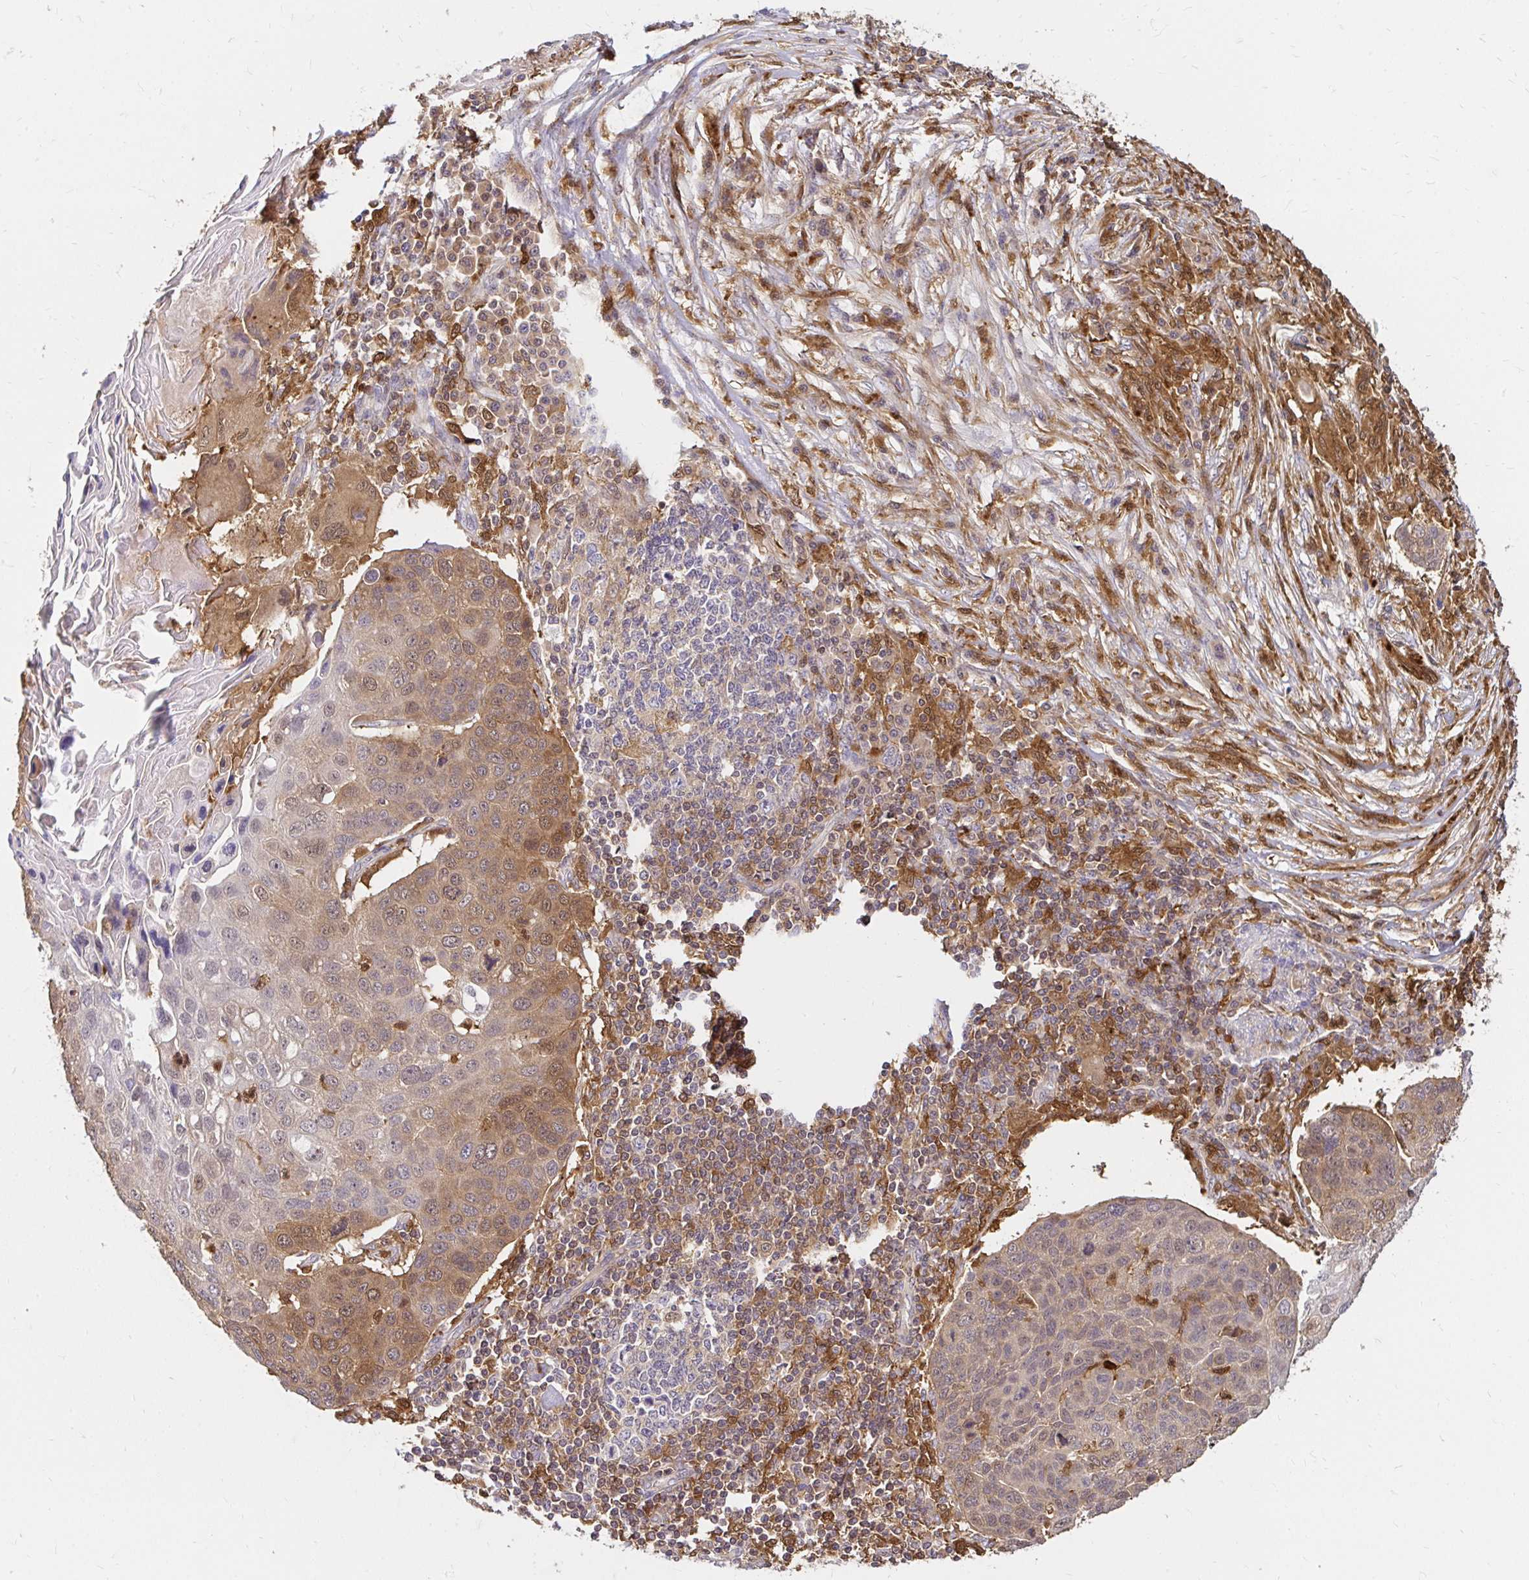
{"staining": {"intensity": "moderate", "quantity": "25%-75%", "location": "cytoplasmic/membranous"}, "tissue": "lung cancer", "cell_type": "Tumor cells", "image_type": "cancer", "snomed": [{"axis": "morphology", "description": "Squamous cell carcinoma, NOS"}, {"axis": "topography", "description": "Lymph node"}, {"axis": "topography", "description": "Lung"}], "caption": "Tumor cells demonstrate medium levels of moderate cytoplasmic/membranous staining in about 25%-75% of cells in human lung cancer (squamous cell carcinoma).", "gene": "PYCARD", "patient": {"sex": "male", "age": 61}}